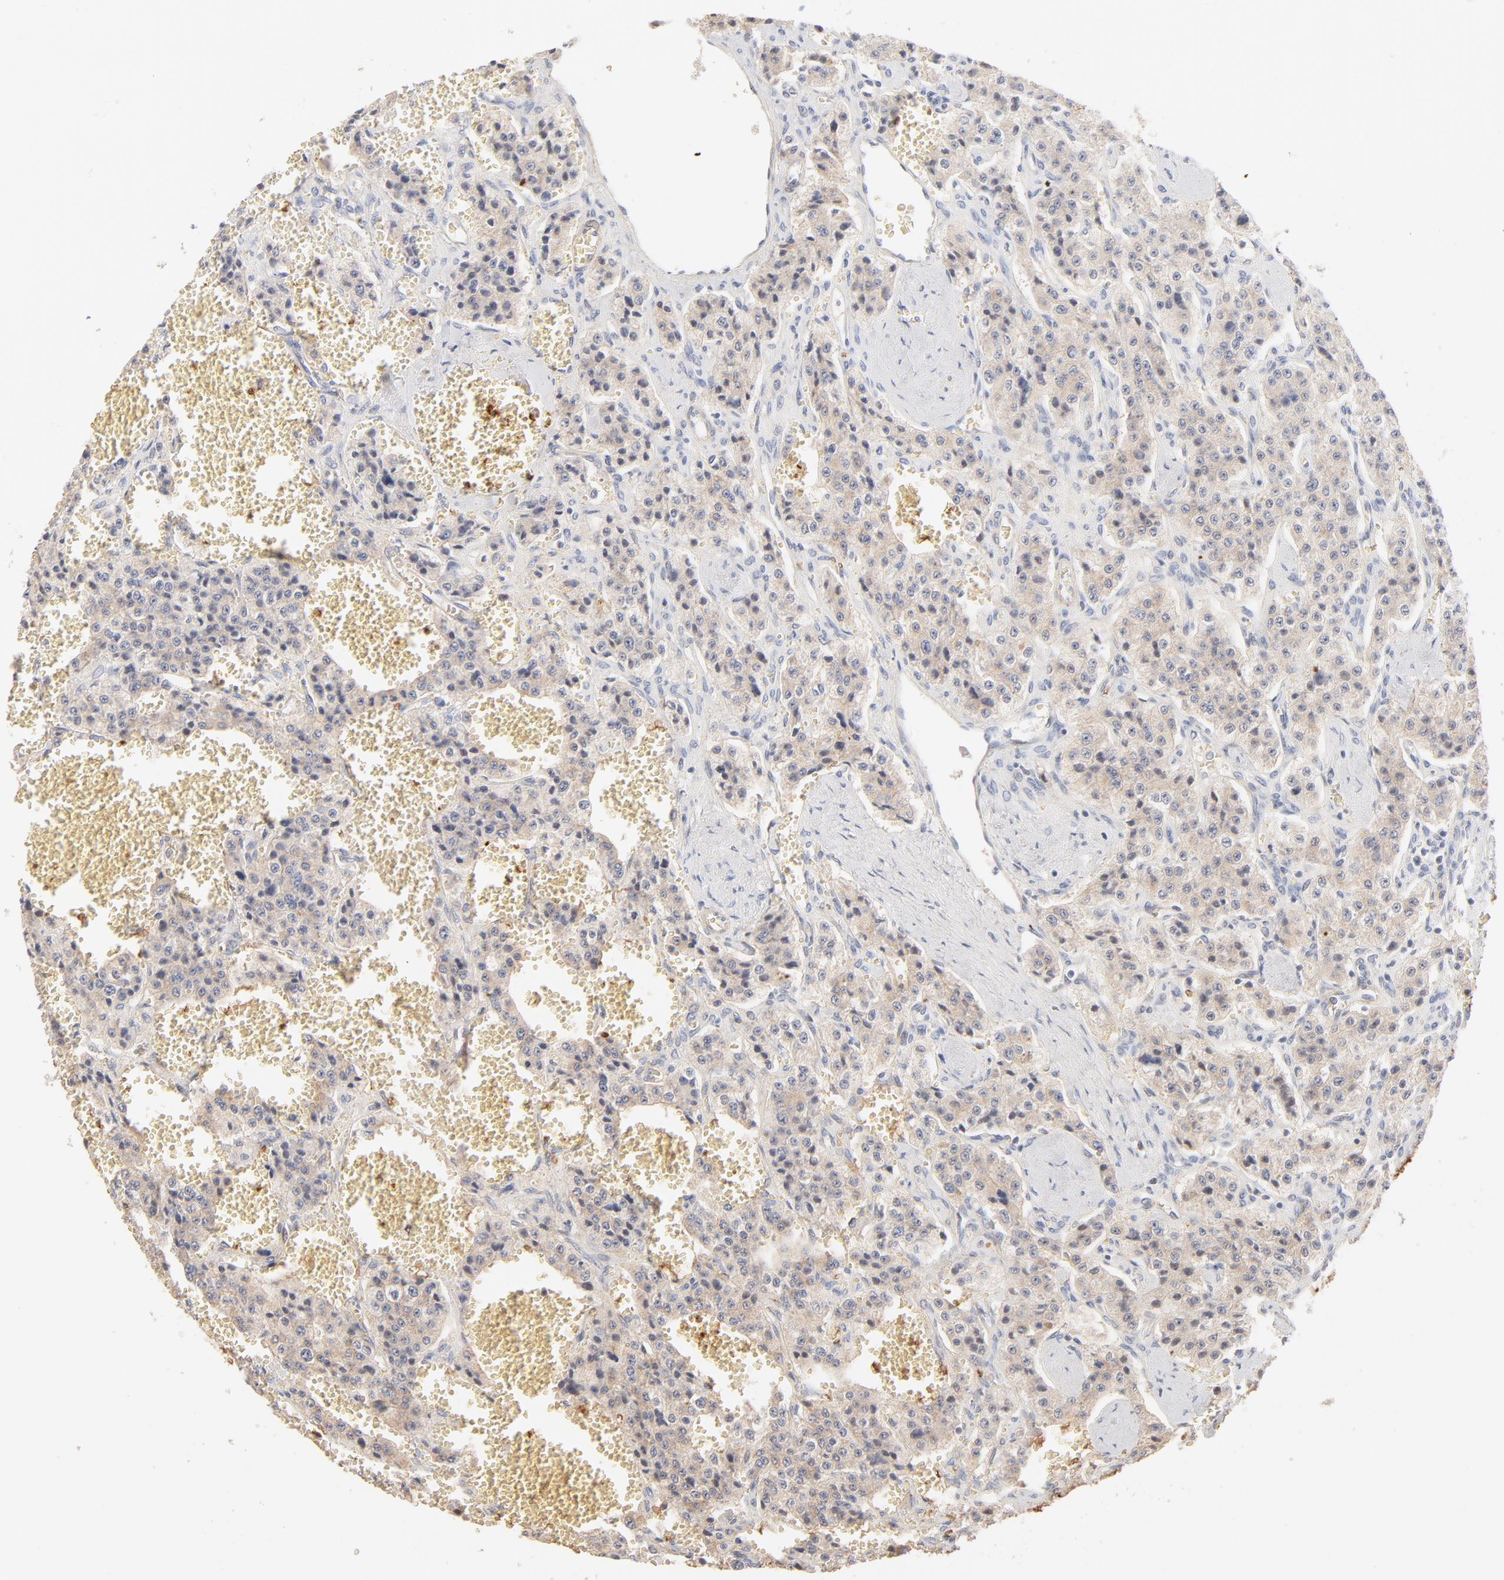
{"staining": {"intensity": "weak", "quantity": ">75%", "location": "cytoplasmic/membranous"}, "tissue": "carcinoid", "cell_type": "Tumor cells", "image_type": "cancer", "snomed": [{"axis": "morphology", "description": "Carcinoid, malignant, NOS"}, {"axis": "topography", "description": "Small intestine"}], "caption": "Human carcinoid (malignant) stained for a protein (brown) demonstrates weak cytoplasmic/membranous positive positivity in approximately >75% of tumor cells.", "gene": "SPTB", "patient": {"sex": "male", "age": 52}}